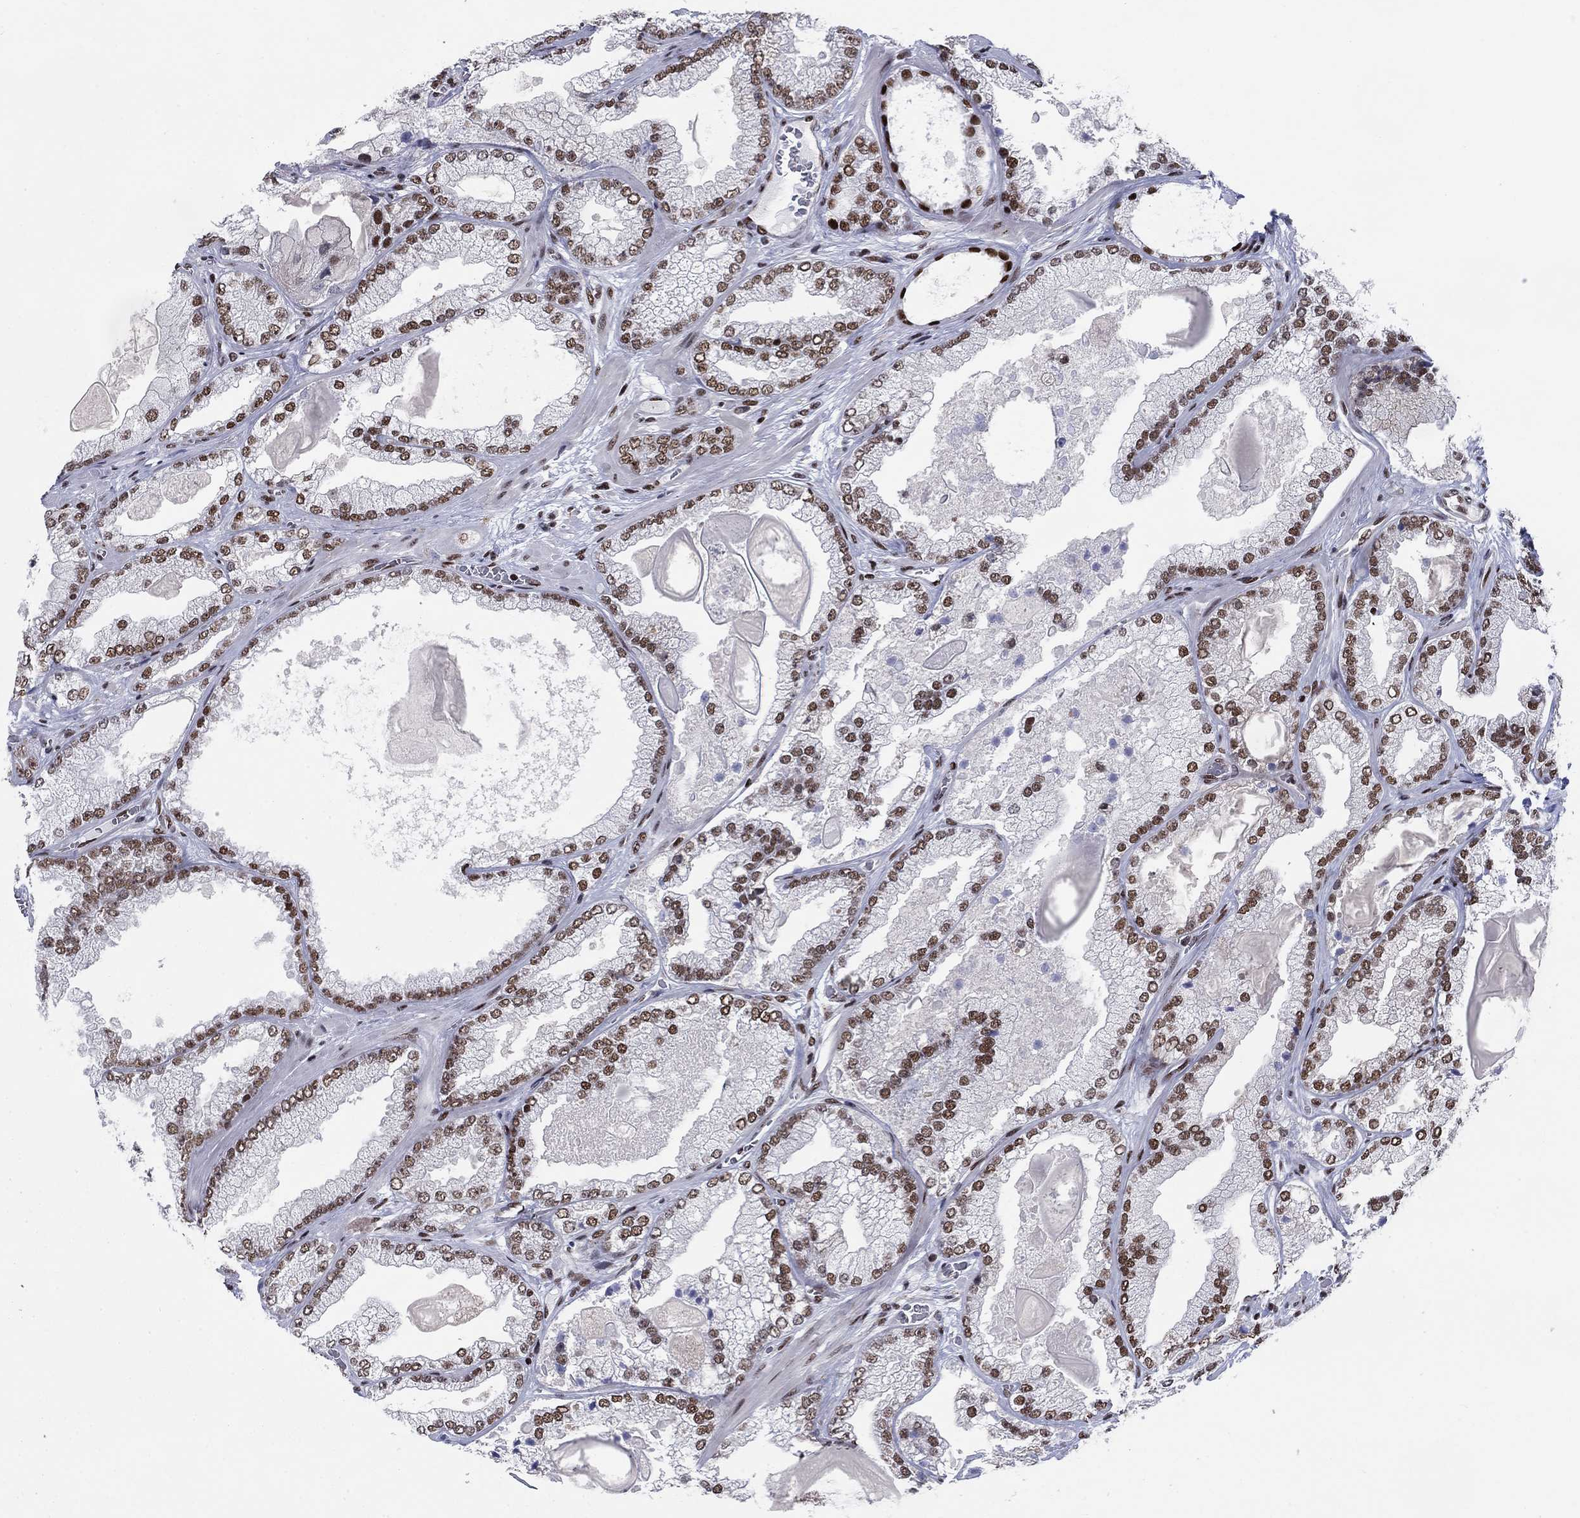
{"staining": {"intensity": "moderate", "quantity": "25%-75%", "location": "nuclear"}, "tissue": "prostate cancer", "cell_type": "Tumor cells", "image_type": "cancer", "snomed": [{"axis": "morphology", "description": "Adenocarcinoma, Low grade"}, {"axis": "topography", "description": "Prostate"}], "caption": "An immunohistochemistry (IHC) histopathology image of tumor tissue is shown. Protein staining in brown labels moderate nuclear positivity in low-grade adenocarcinoma (prostate) within tumor cells. (DAB (3,3'-diaminobenzidine) IHC with brightfield microscopy, high magnification).", "gene": "RPRD1B", "patient": {"sex": "male", "age": 57}}